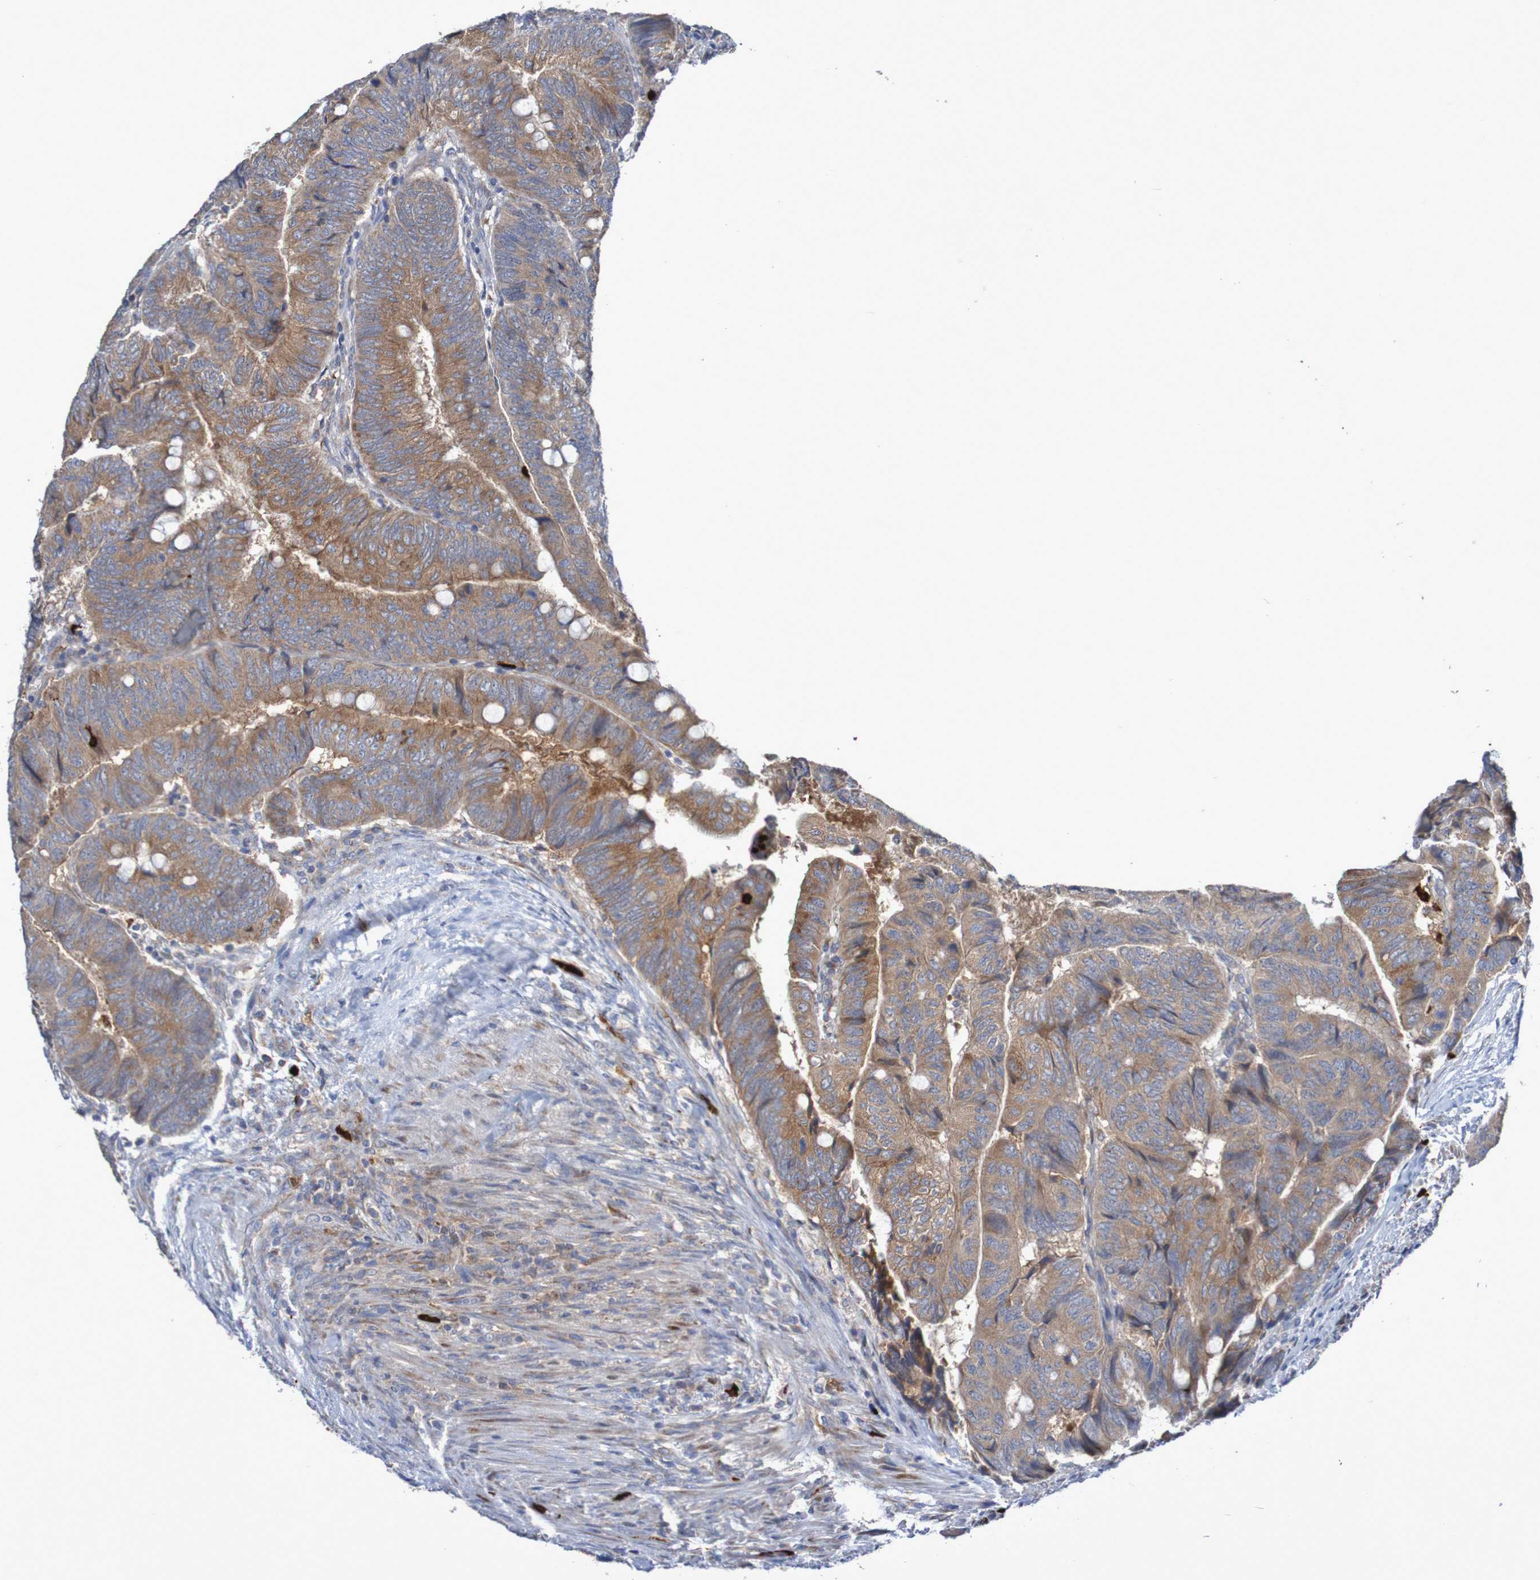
{"staining": {"intensity": "weak", "quantity": ">75%", "location": "cytoplasmic/membranous"}, "tissue": "colorectal cancer", "cell_type": "Tumor cells", "image_type": "cancer", "snomed": [{"axis": "morphology", "description": "Normal tissue, NOS"}, {"axis": "morphology", "description": "Adenocarcinoma, NOS"}, {"axis": "topography", "description": "Rectum"}, {"axis": "topography", "description": "Peripheral nerve tissue"}], "caption": "High-power microscopy captured an IHC photomicrograph of colorectal adenocarcinoma, revealing weak cytoplasmic/membranous expression in about >75% of tumor cells.", "gene": "PARP4", "patient": {"sex": "male", "age": 92}}